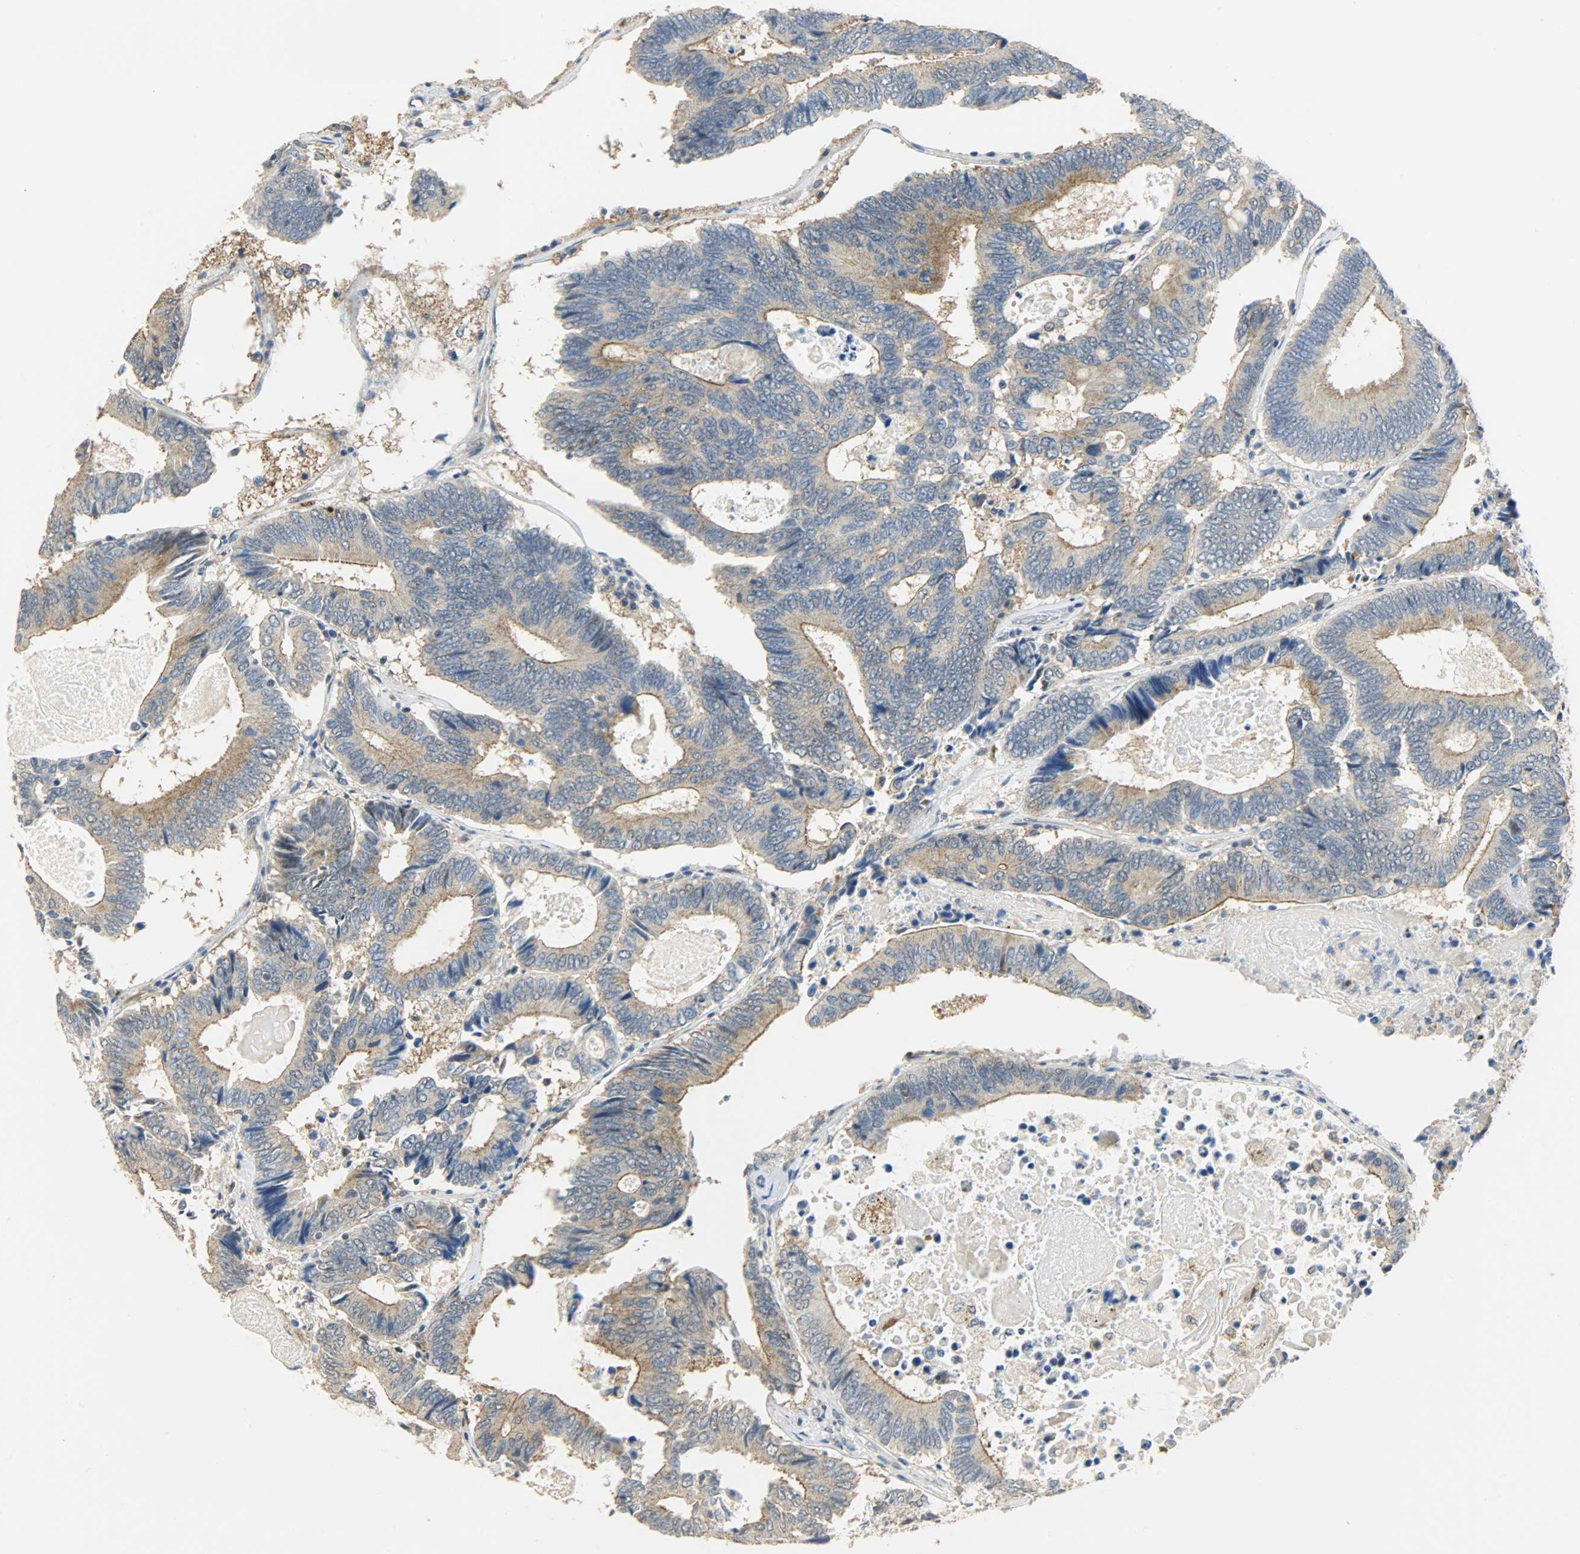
{"staining": {"intensity": "moderate", "quantity": ">75%", "location": "cytoplasmic/membranous"}, "tissue": "colorectal cancer", "cell_type": "Tumor cells", "image_type": "cancer", "snomed": [{"axis": "morphology", "description": "Adenocarcinoma, NOS"}, {"axis": "topography", "description": "Colon"}], "caption": "Moderate cytoplasmic/membranous protein staining is identified in about >75% of tumor cells in colorectal adenocarcinoma. (DAB (3,3'-diaminobenzidine) IHC, brown staining for protein, blue staining for nuclei).", "gene": "GIT2", "patient": {"sex": "female", "age": 78}}